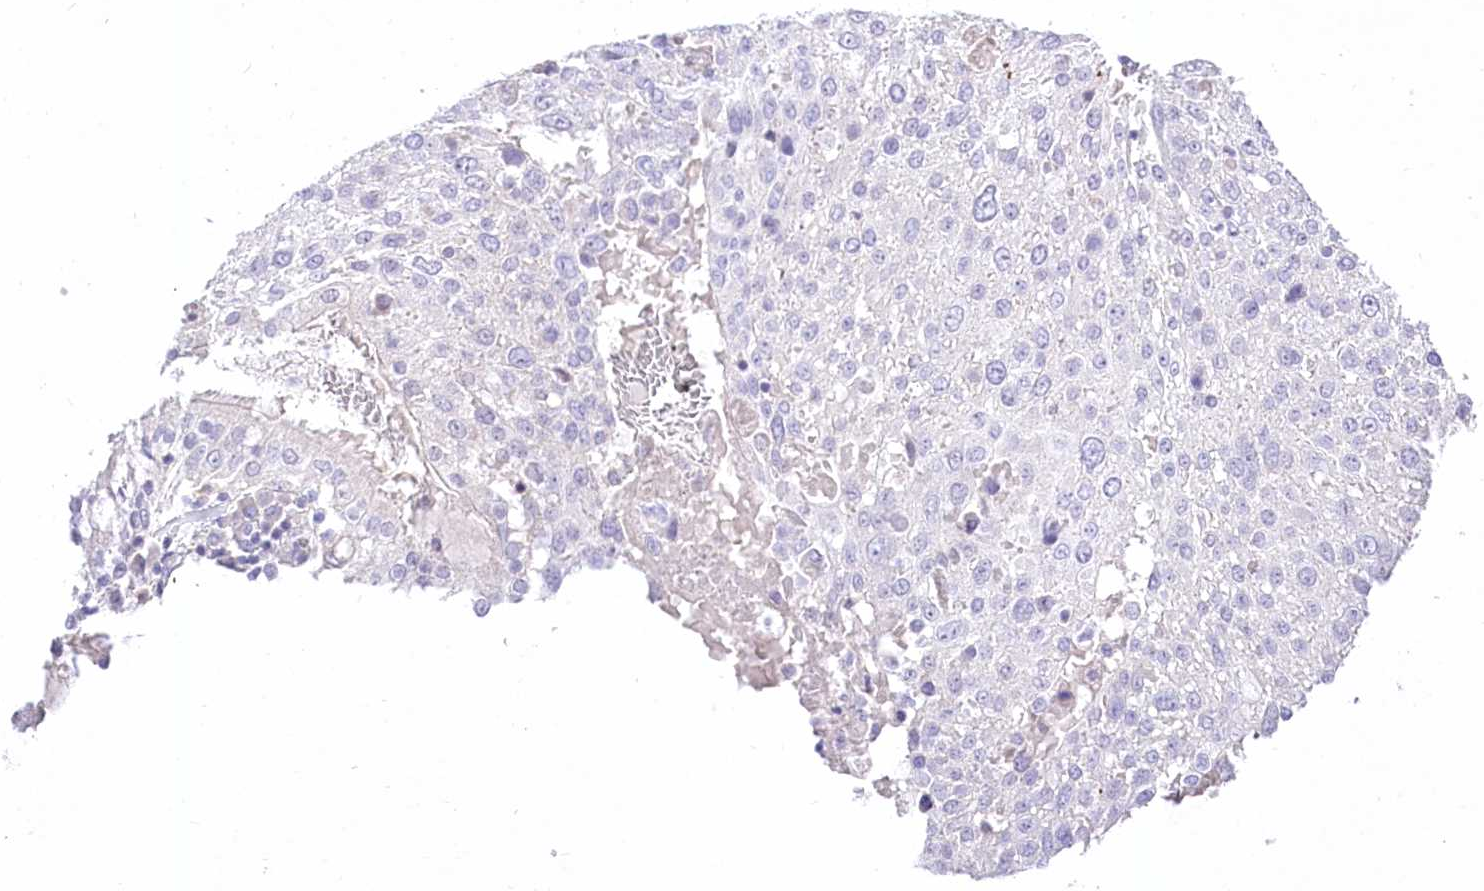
{"staining": {"intensity": "negative", "quantity": "none", "location": "none"}, "tissue": "lung cancer", "cell_type": "Tumor cells", "image_type": "cancer", "snomed": [{"axis": "morphology", "description": "Squamous cell carcinoma, NOS"}, {"axis": "topography", "description": "Lung"}], "caption": "Photomicrograph shows no protein positivity in tumor cells of lung cancer (squamous cell carcinoma) tissue.", "gene": "HELT", "patient": {"sex": "male", "age": 65}}